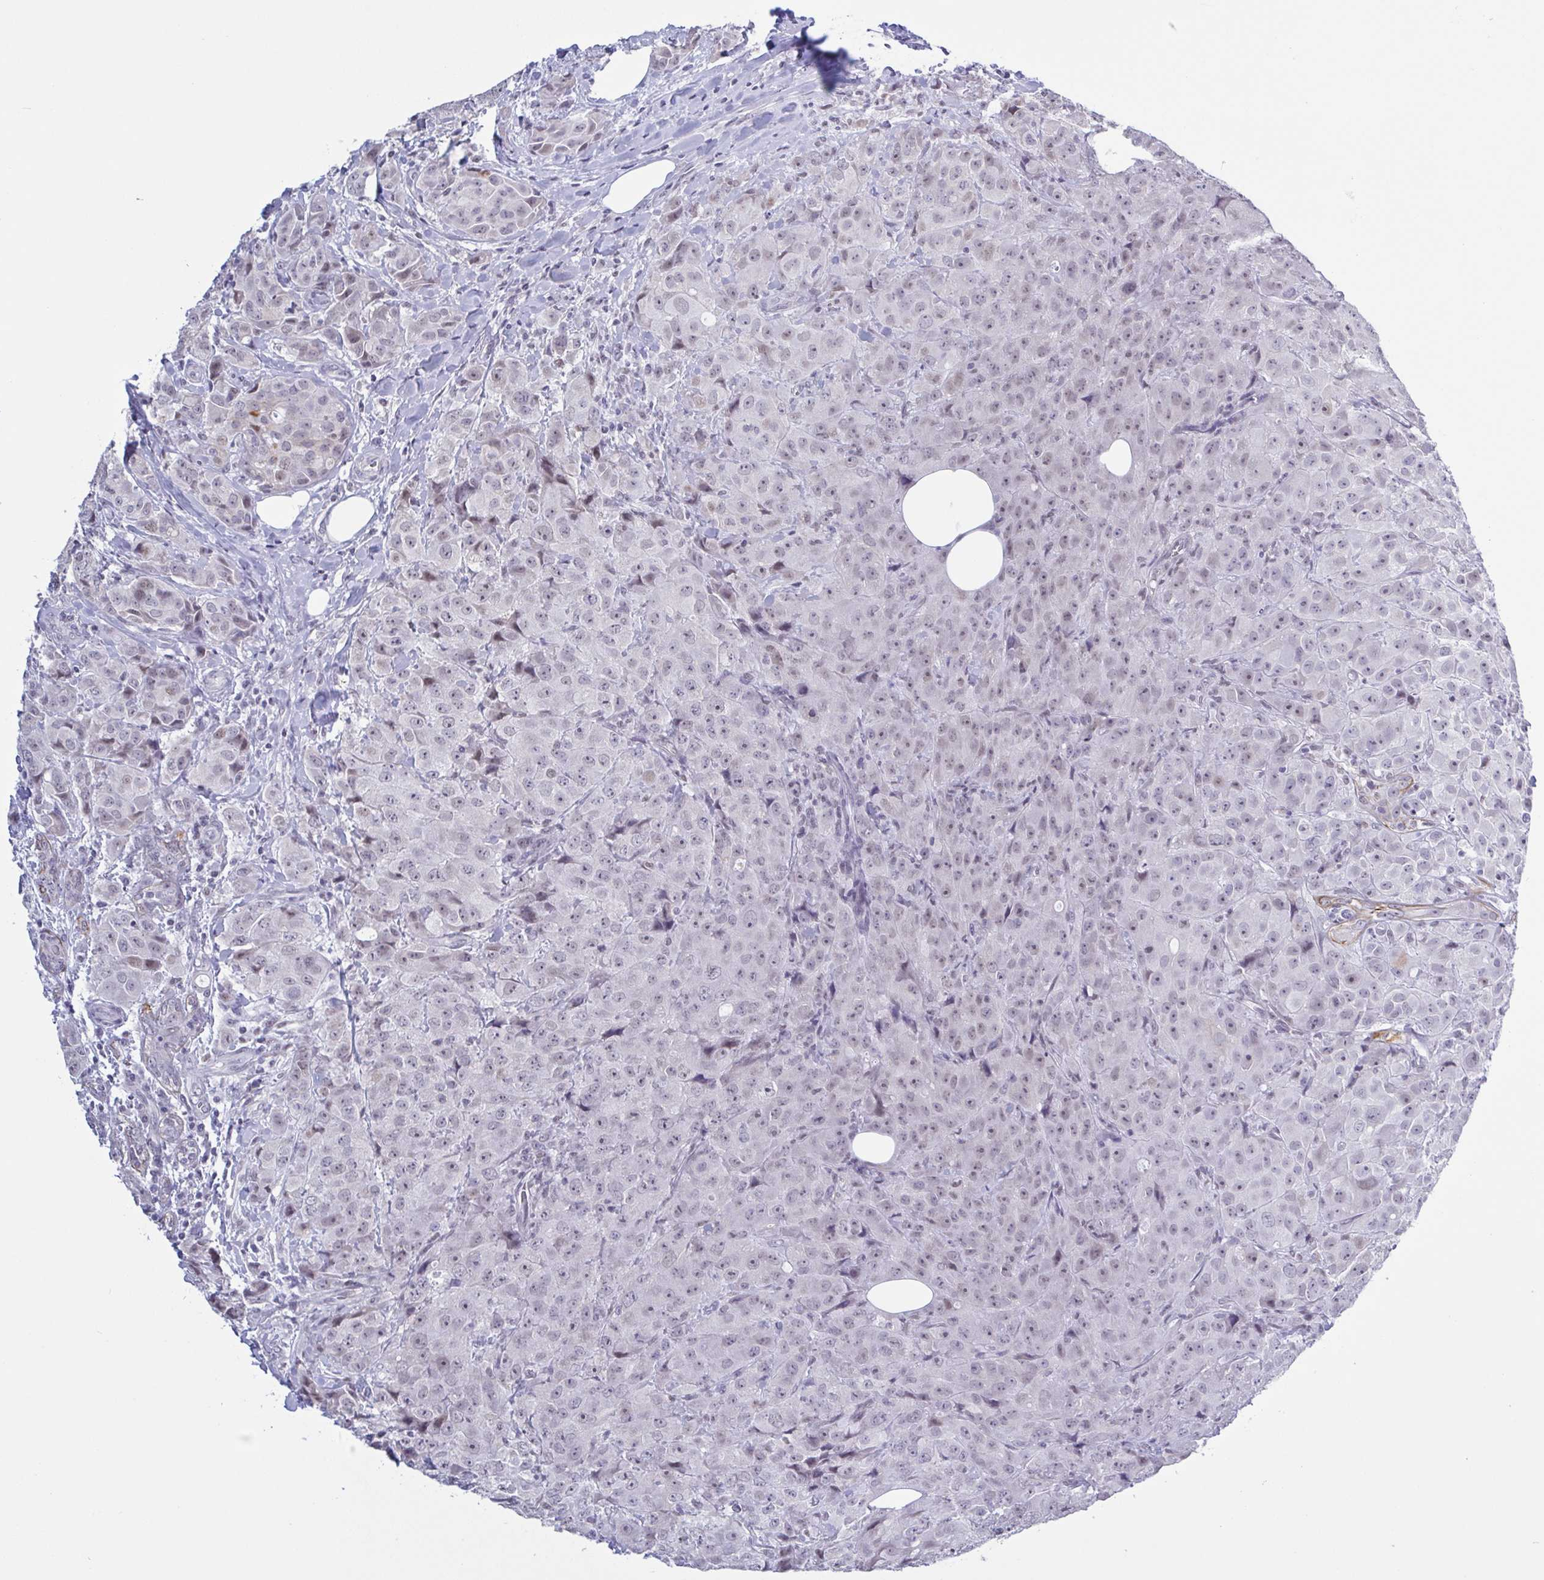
{"staining": {"intensity": "weak", "quantity": "<25%", "location": "nuclear"}, "tissue": "breast cancer", "cell_type": "Tumor cells", "image_type": "cancer", "snomed": [{"axis": "morphology", "description": "Normal tissue, NOS"}, {"axis": "morphology", "description": "Duct carcinoma"}, {"axis": "topography", "description": "Breast"}], "caption": "Tumor cells are negative for brown protein staining in breast cancer.", "gene": "TMEM92", "patient": {"sex": "female", "age": 43}}